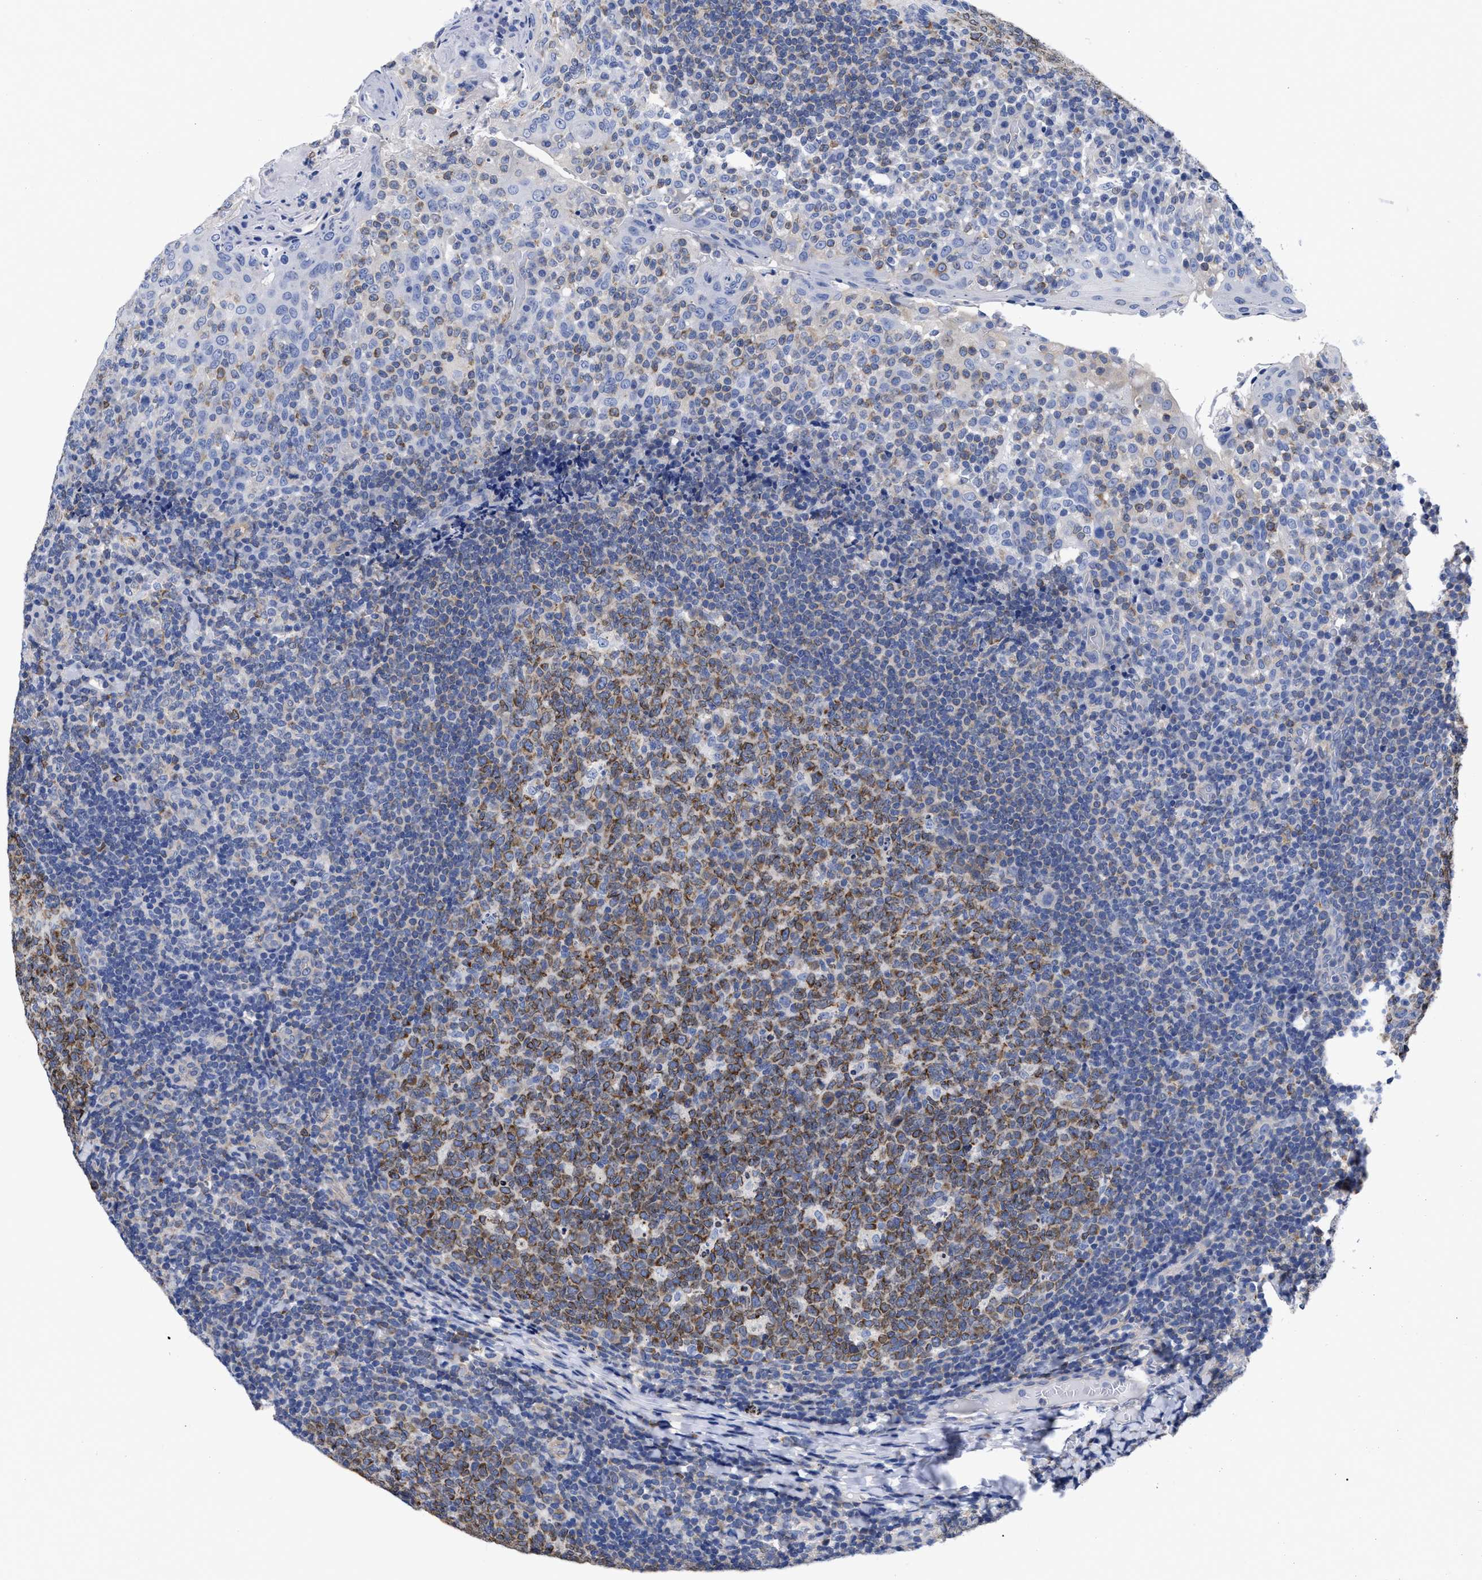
{"staining": {"intensity": "moderate", "quantity": ">75%", "location": "cytoplasmic/membranous"}, "tissue": "tonsil", "cell_type": "Germinal center cells", "image_type": "normal", "snomed": [{"axis": "morphology", "description": "Normal tissue, NOS"}, {"axis": "topography", "description": "Tonsil"}], "caption": "This photomicrograph displays immunohistochemistry (IHC) staining of unremarkable human tonsil, with medium moderate cytoplasmic/membranous expression in approximately >75% of germinal center cells.", "gene": "IRAG2", "patient": {"sex": "female", "age": 19}}